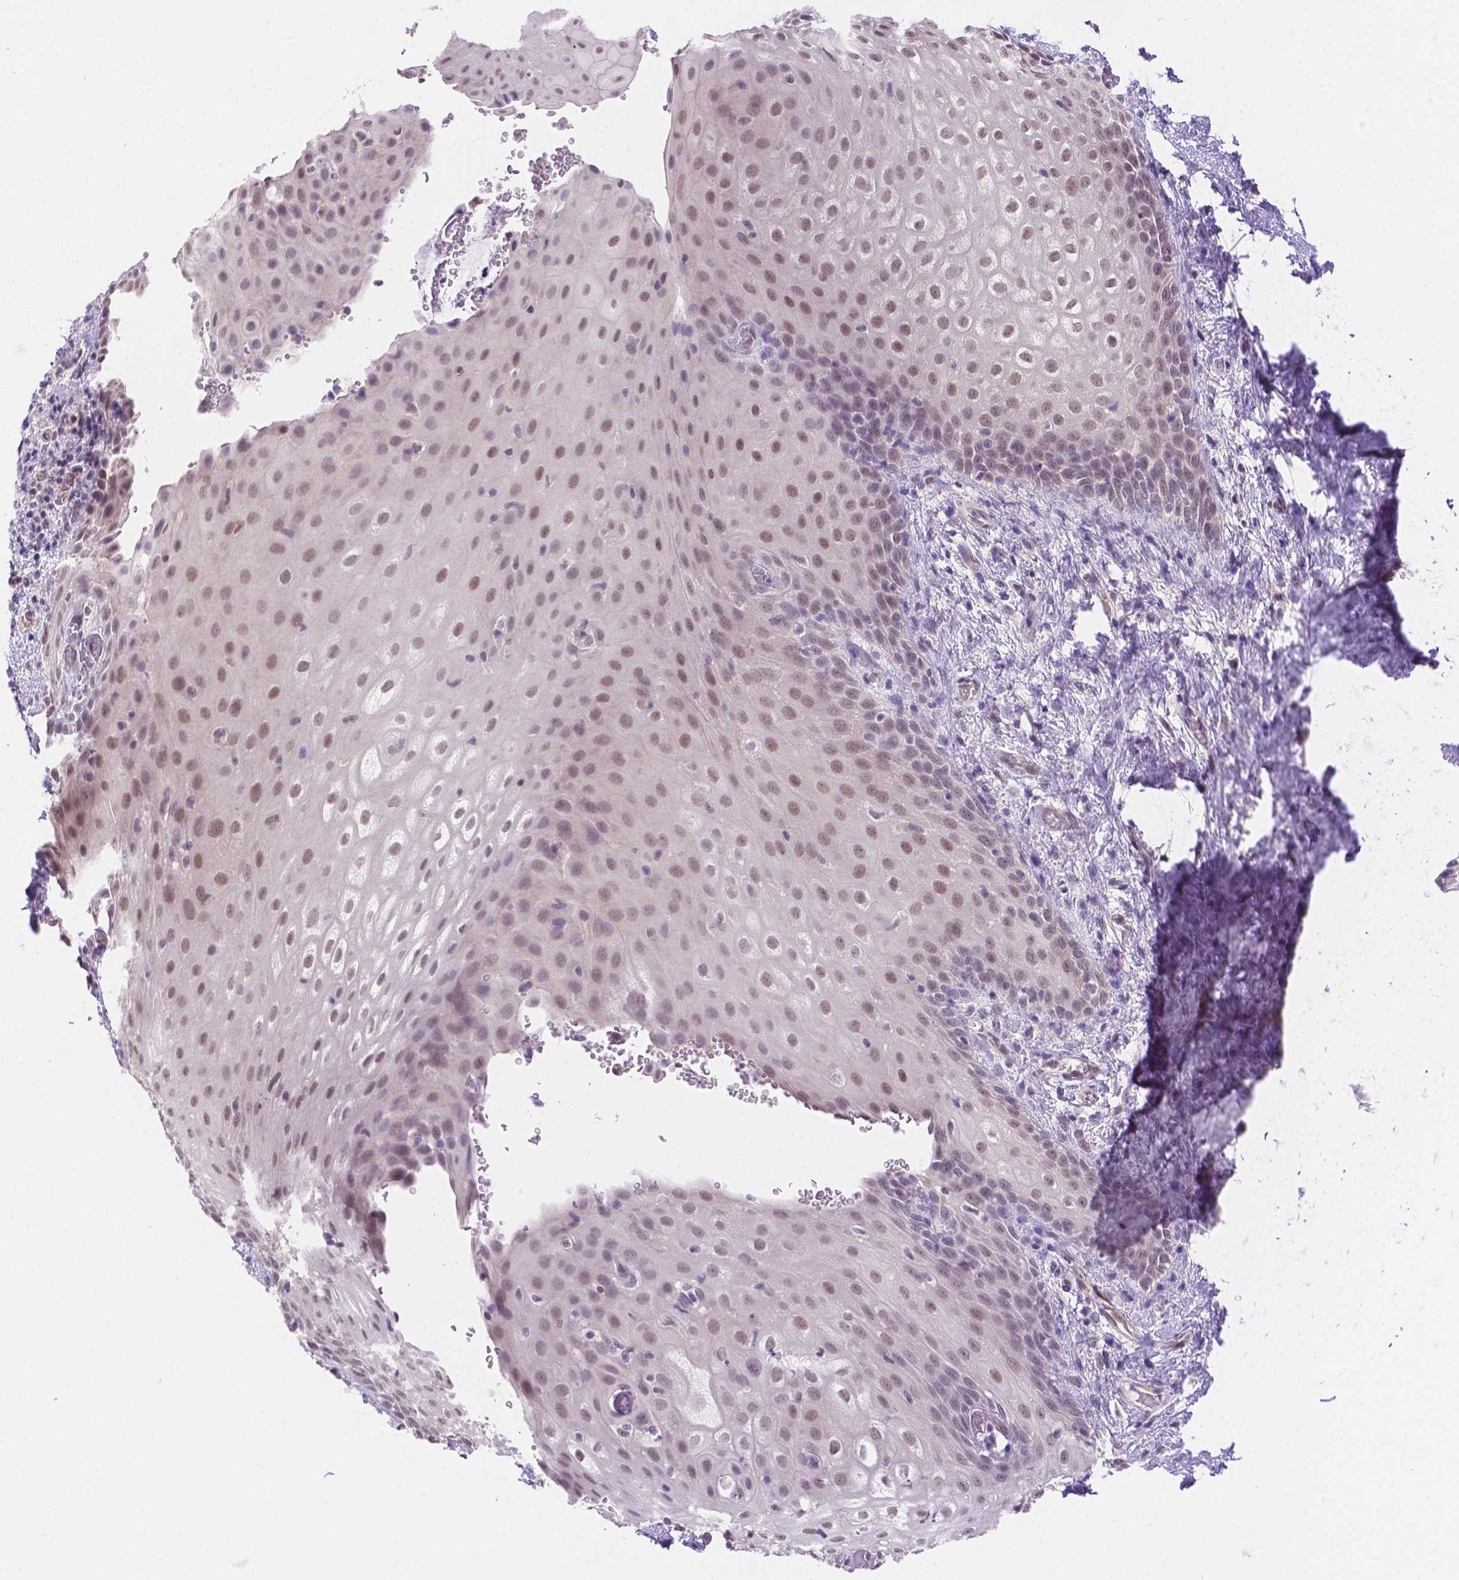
{"staining": {"intensity": "moderate", "quantity": ">75%", "location": "nuclear"}, "tissue": "skin", "cell_type": "Epidermal cells", "image_type": "normal", "snomed": [{"axis": "morphology", "description": "Normal tissue, NOS"}, {"axis": "topography", "description": "Anal"}], "caption": "About >75% of epidermal cells in normal human skin show moderate nuclear protein staining as visualized by brown immunohistochemical staining.", "gene": "NXPE2", "patient": {"sex": "female", "age": 46}}